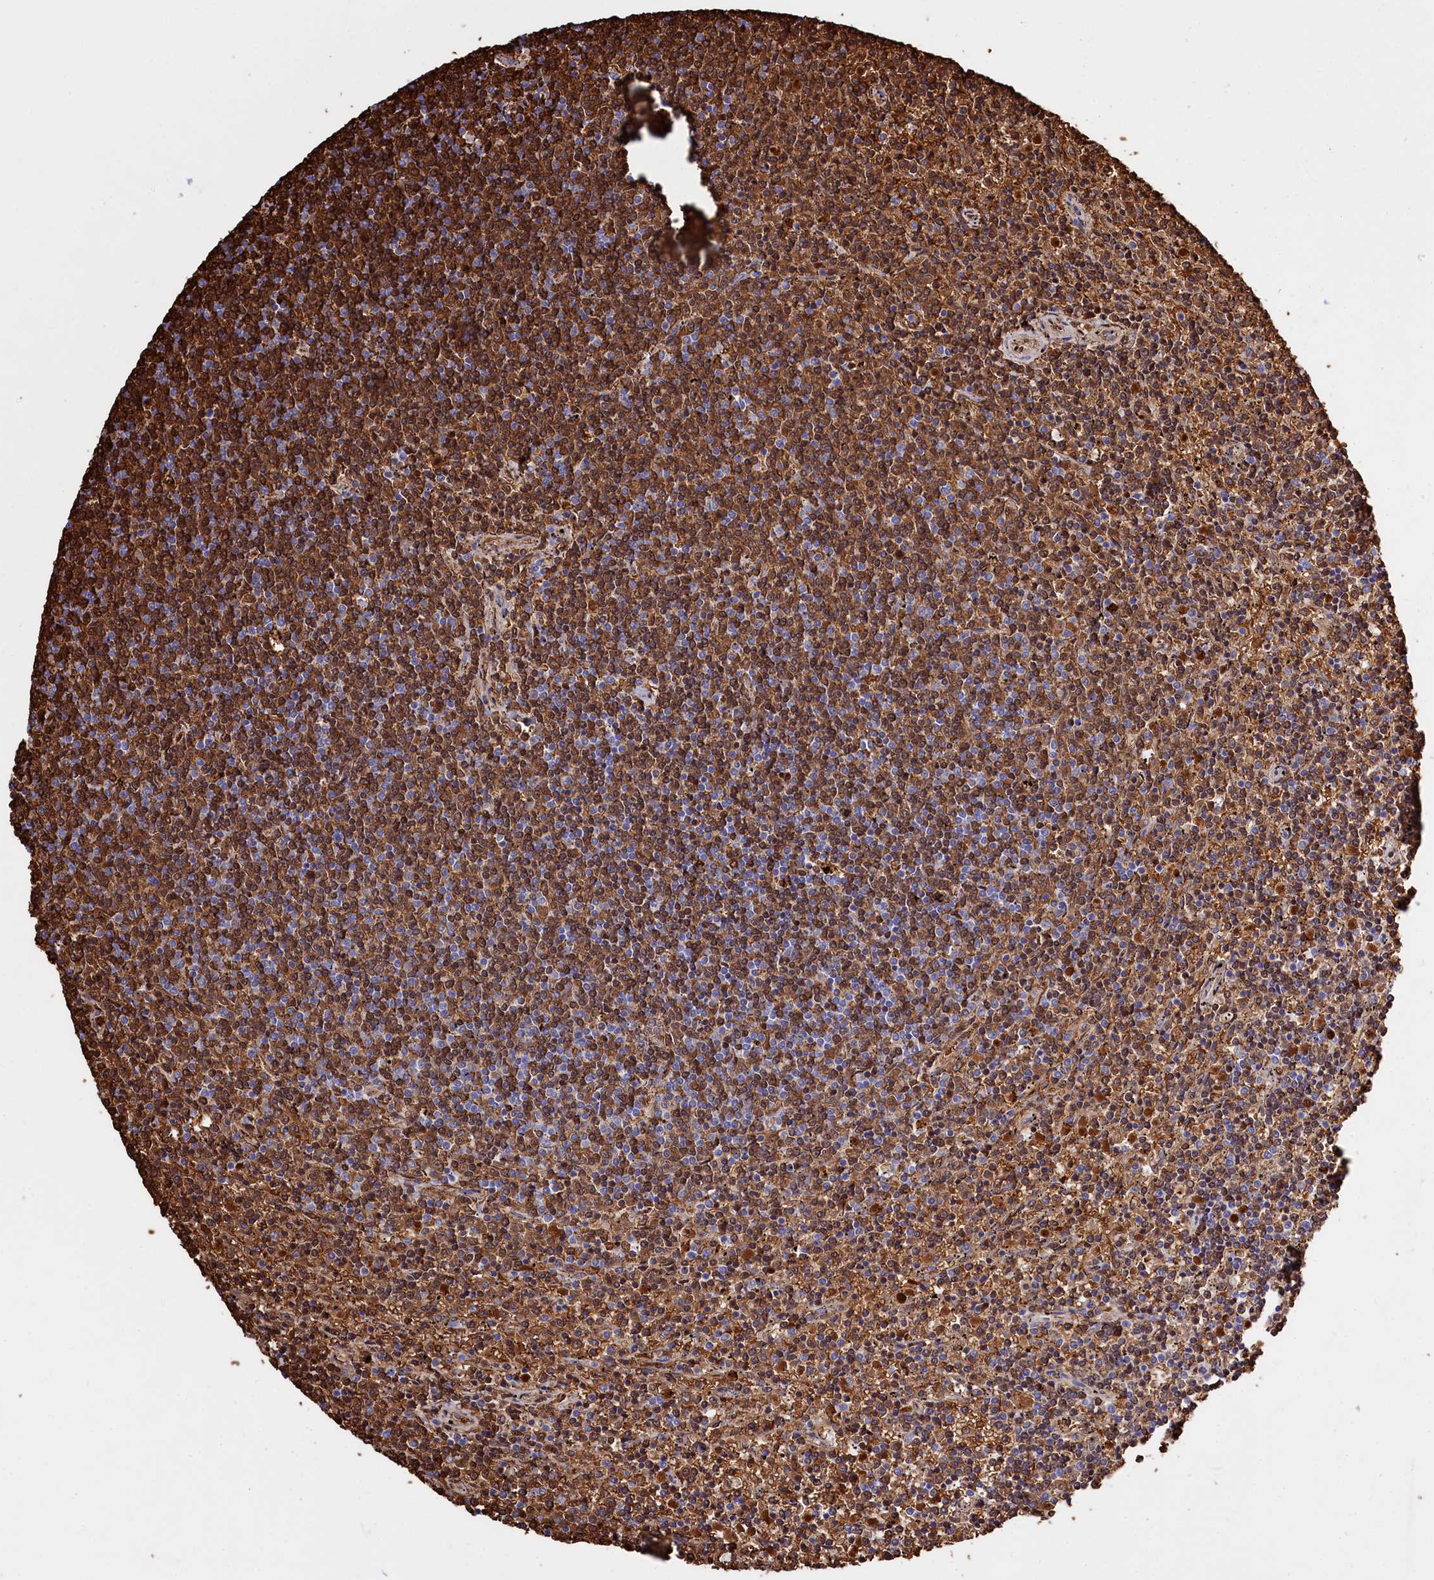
{"staining": {"intensity": "strong", "quantity": ">75%", "location": "cytoplasmic/membranous,nuclear"}, "tissue": "lymphoma", "cell_type": "Tumor cells", "image_type": "cancer", "snomed": [{"axis": "morphology", "description": "Malignant lymphoma, non-Hodgkin's type, Low grade"}, {"axis": "topography", "description": "Spleen"}], "caption": "Tumor cells show high levels of strong cytoplasmic/membranous and nuclear expression in approximately >75% of cells in lymphoma.", "gene": "RPUSD3", "patient": {"sex": "female", "age": 50}}